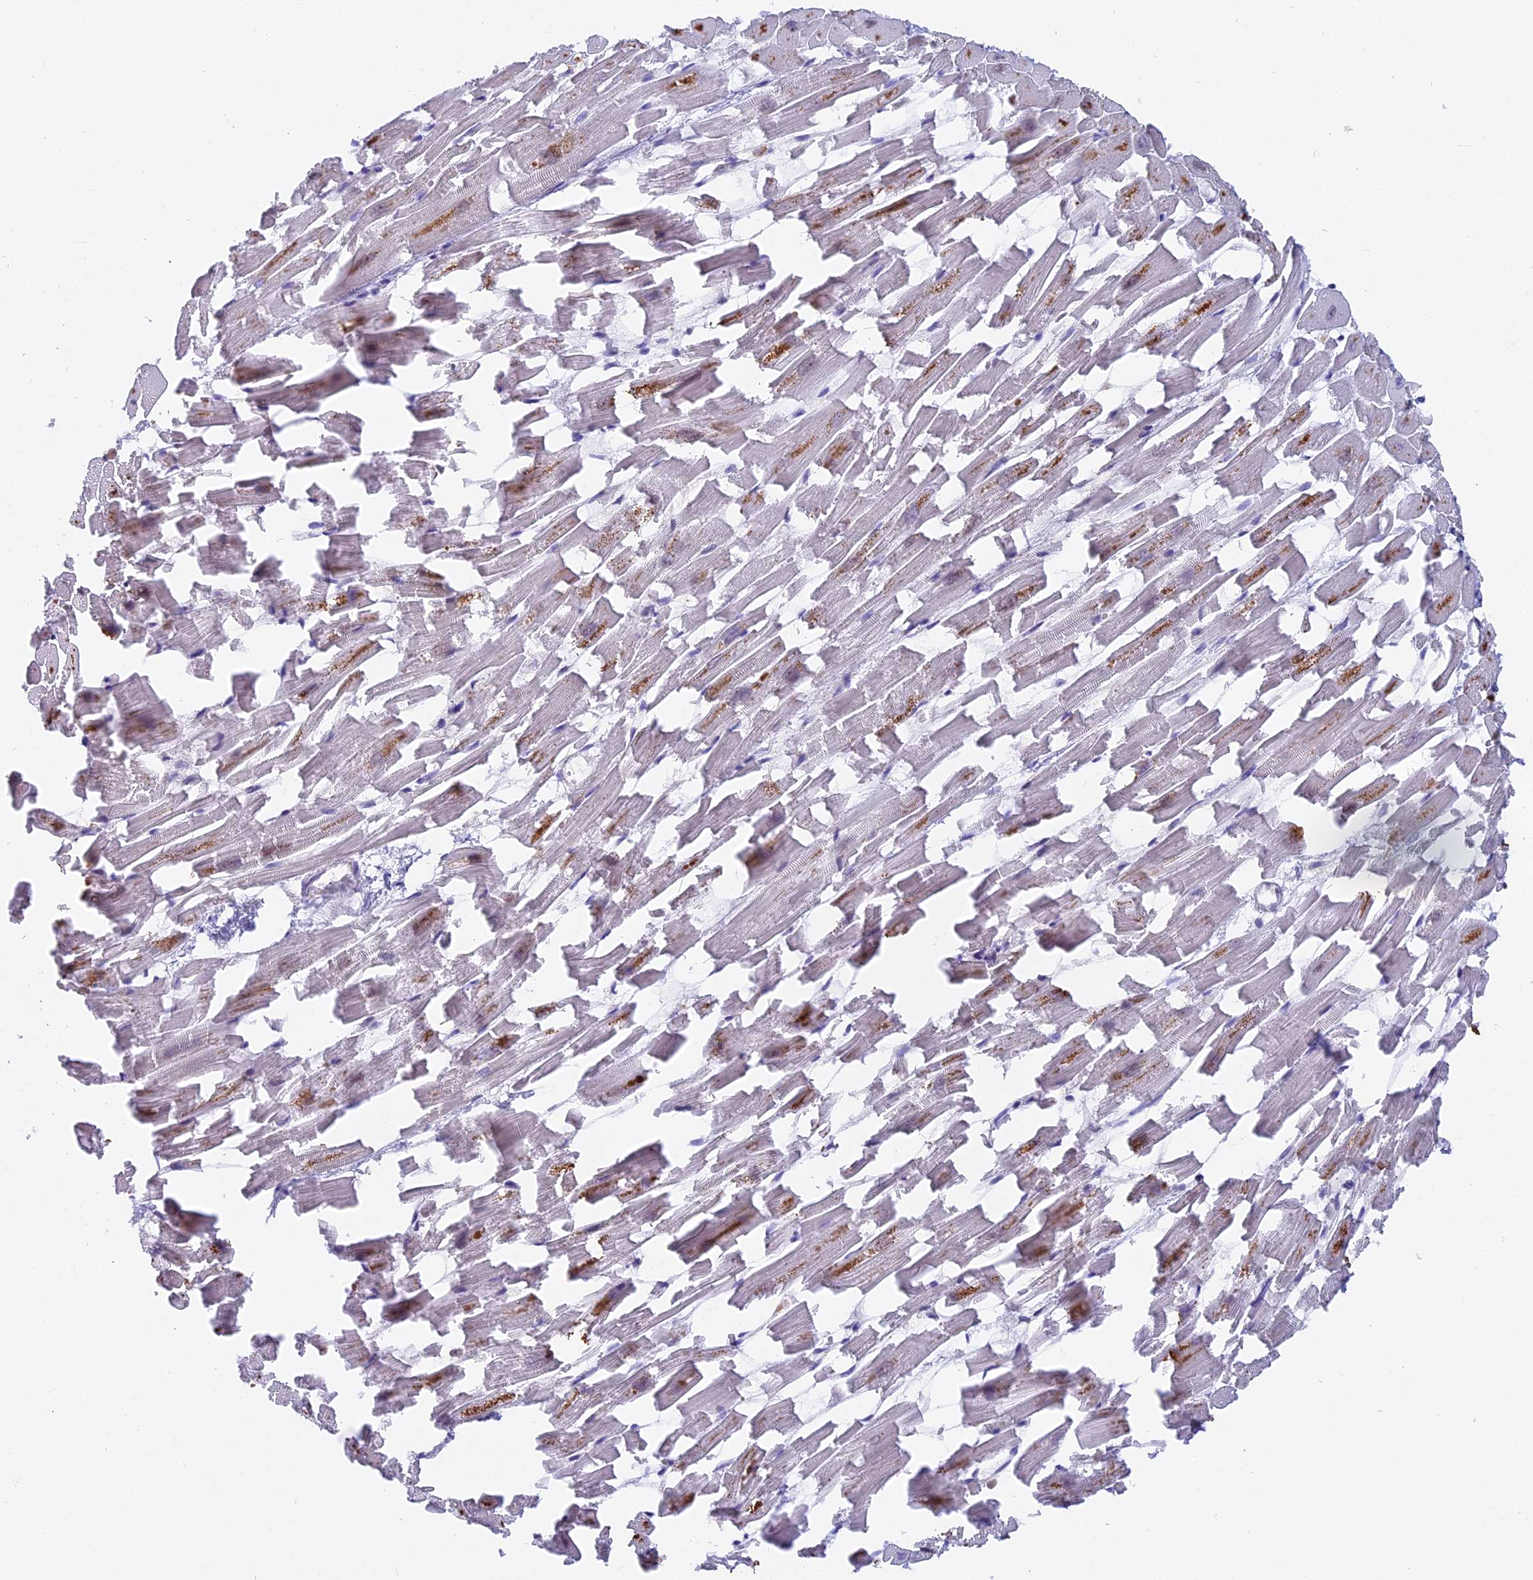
{"staining": {"intensity": "moderate", "quantity": "<25%", "location": "cytoplasmic/membranous"}, "tissue": "heart muscle", "cell_type": "Cardiomyocytes", "image_type": "normal", "snomed": [{"axis": "morphology", "description": "Normal tissue, NOS"}, {"axis": "topography", "description": "Heart"}], "caption": "Moderate cytoplasmic/membranous expression for a protein is seen in approximately <25% of cardiomyocytes of unremarkable heart muscle using immunohistochemistry.", "gene": "FAM118B", "patient": {"sex": "female", "age": 64}}